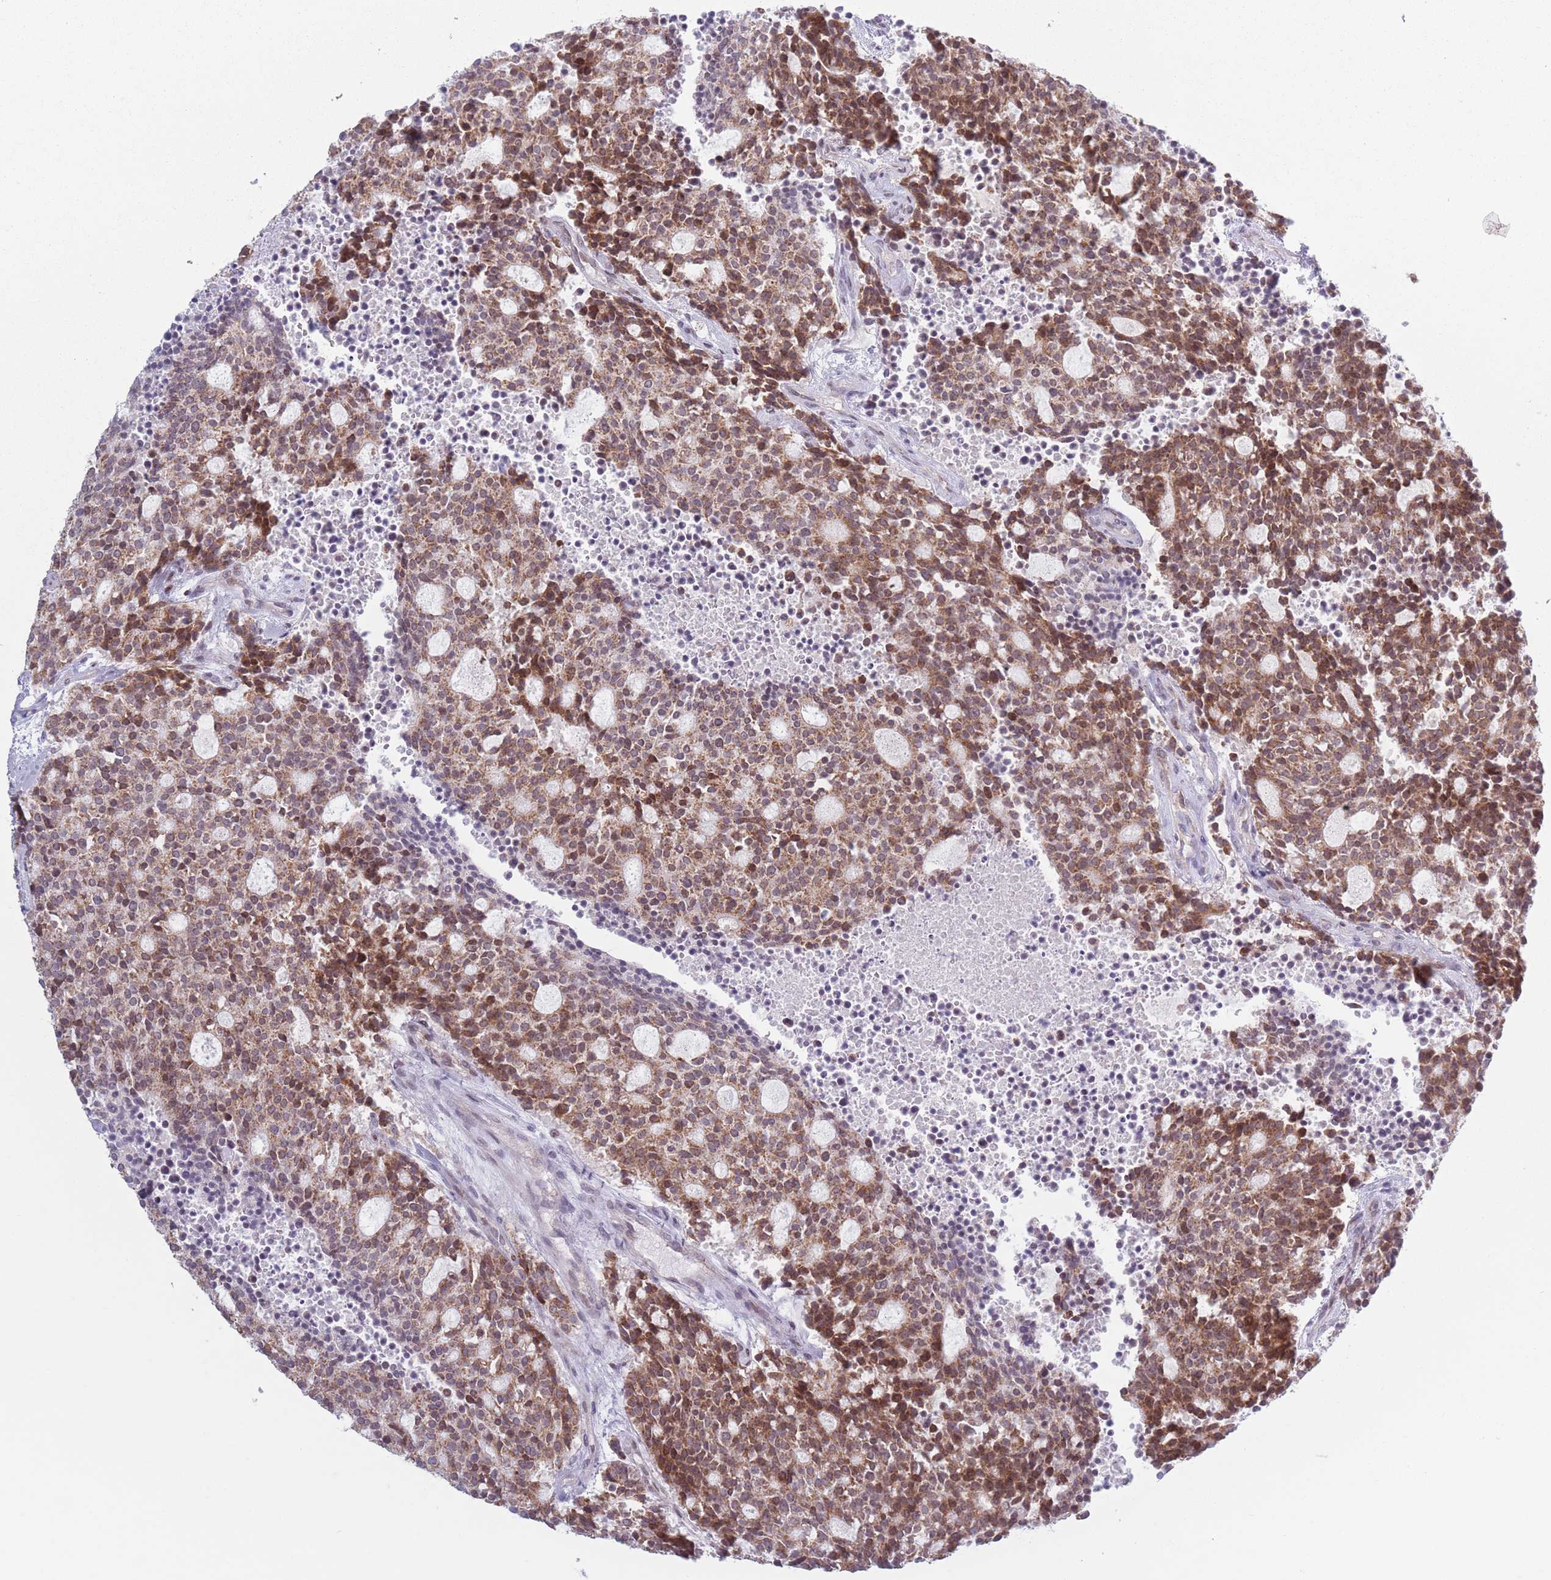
{"staining": {"intensity": "moderate", "quantity": ">75%", "location": "cytoplasmic/membranous,nuclear"}, "tissue": "carcinoid", "cell_type": "Tumor cells", "image_type": "cancer", "snomed": [{"axis": "morphology", "description": "Carcinoid, malignant, NOS"}, {"axis": "topography", "description": "Pancreas"}], "caption": "Human carcinoid (malignant) stained for a protein (brown) demonstrates moderate cytoplasmic/membranous and nuclear positive positivity in approximately >75% of tumor cells.", "gene": "MRPL34", "patient": {"sex": "female", "age": 54}}